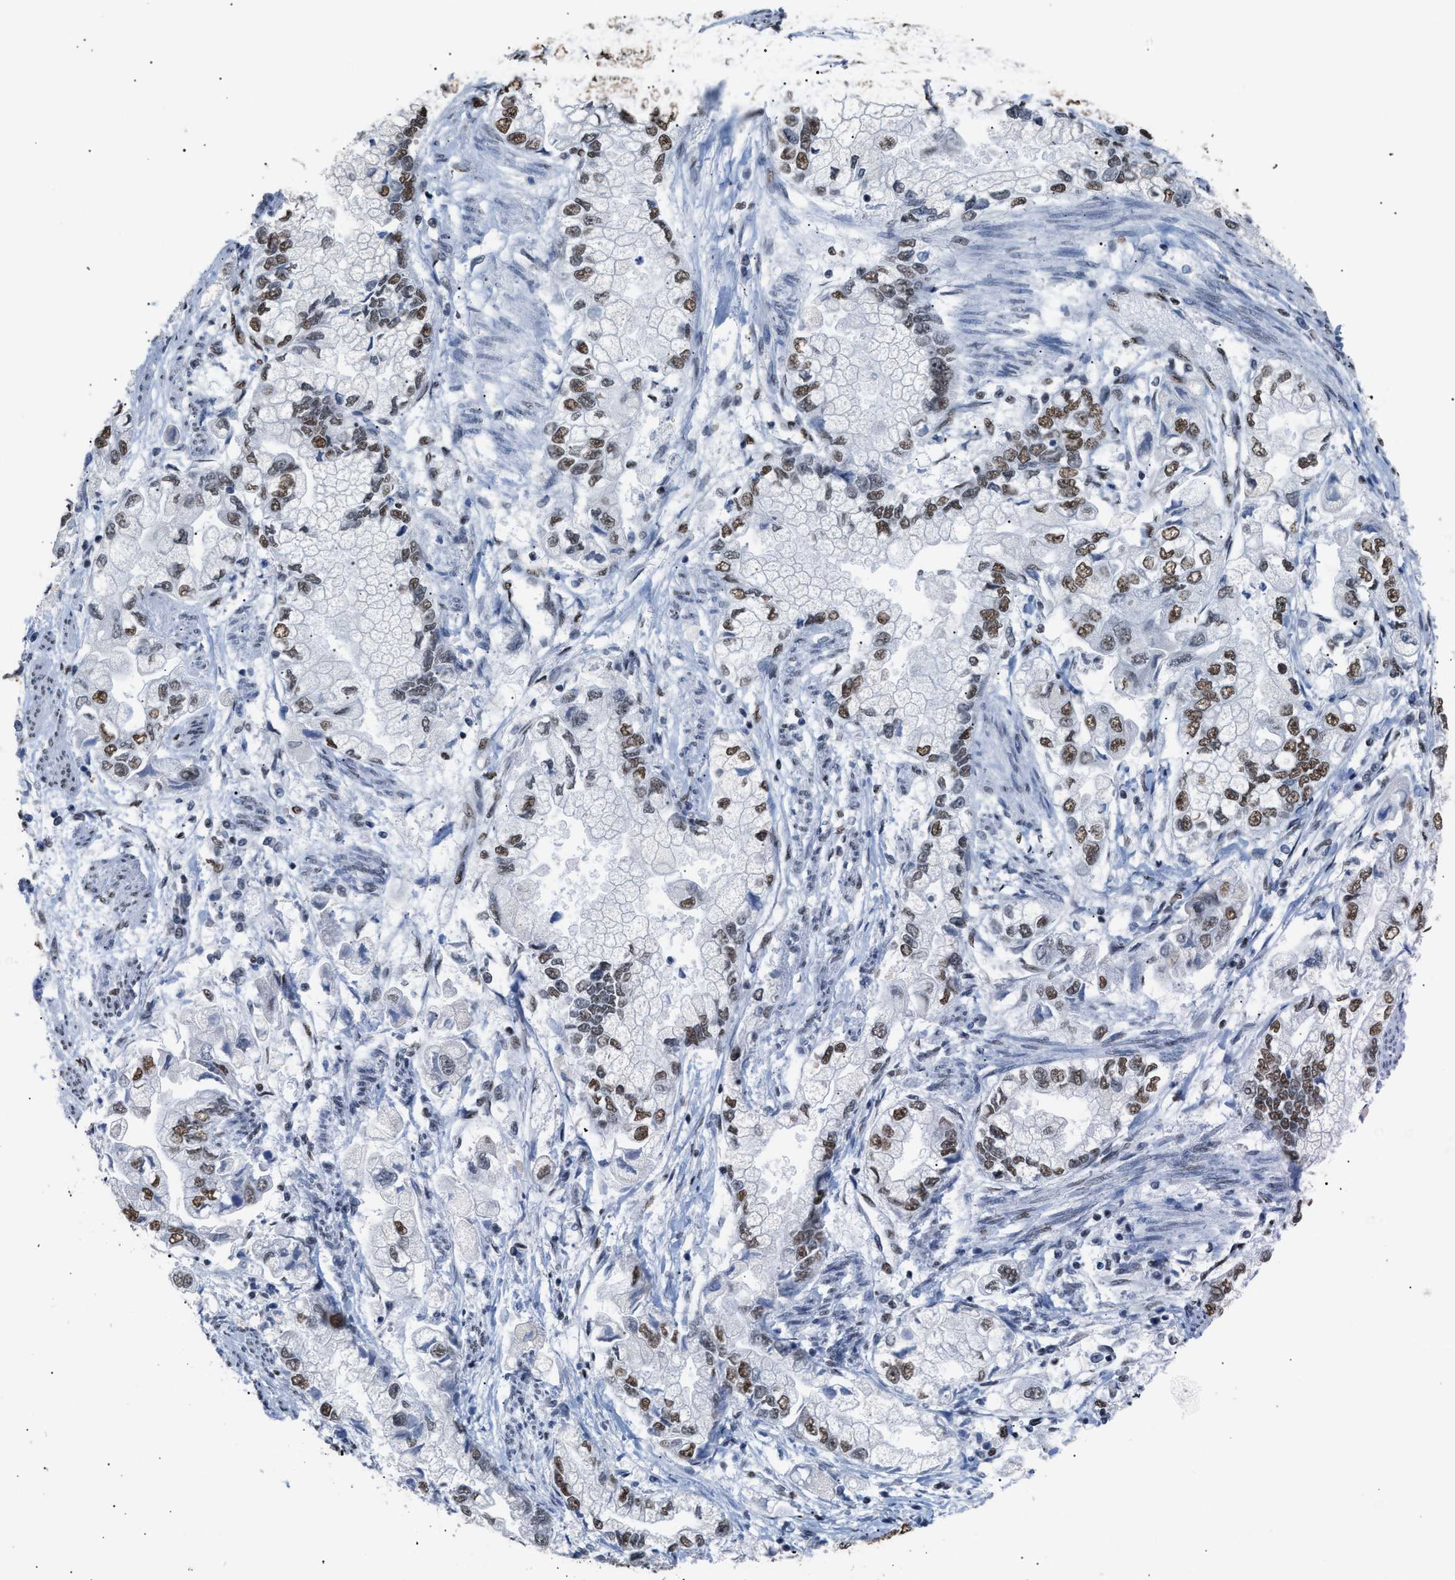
{"staining": {"intensity": "moderate", "quantity": ">75%", "location": "nuclear"}, "tissue": "stomach cancer", "cell_type": "Tumor cells", "image_type": "cancer", "snomed": [{"axis": "morphology", "description": "Normal tissue, NOS"}, {"axis": "morphology", "description": "Adenocarcinoma, NOS"}, {"axis": "topography", "description": "Stomach"}], "caption": "Stomach cancer (adenocarcinoma) was stained to show a protein in brown. There is medium levels of moderate nuclear positivity in about >75% of tumor cells.", "gene": "CCAR2", "patient": {"sex": "male", "age": 62}}